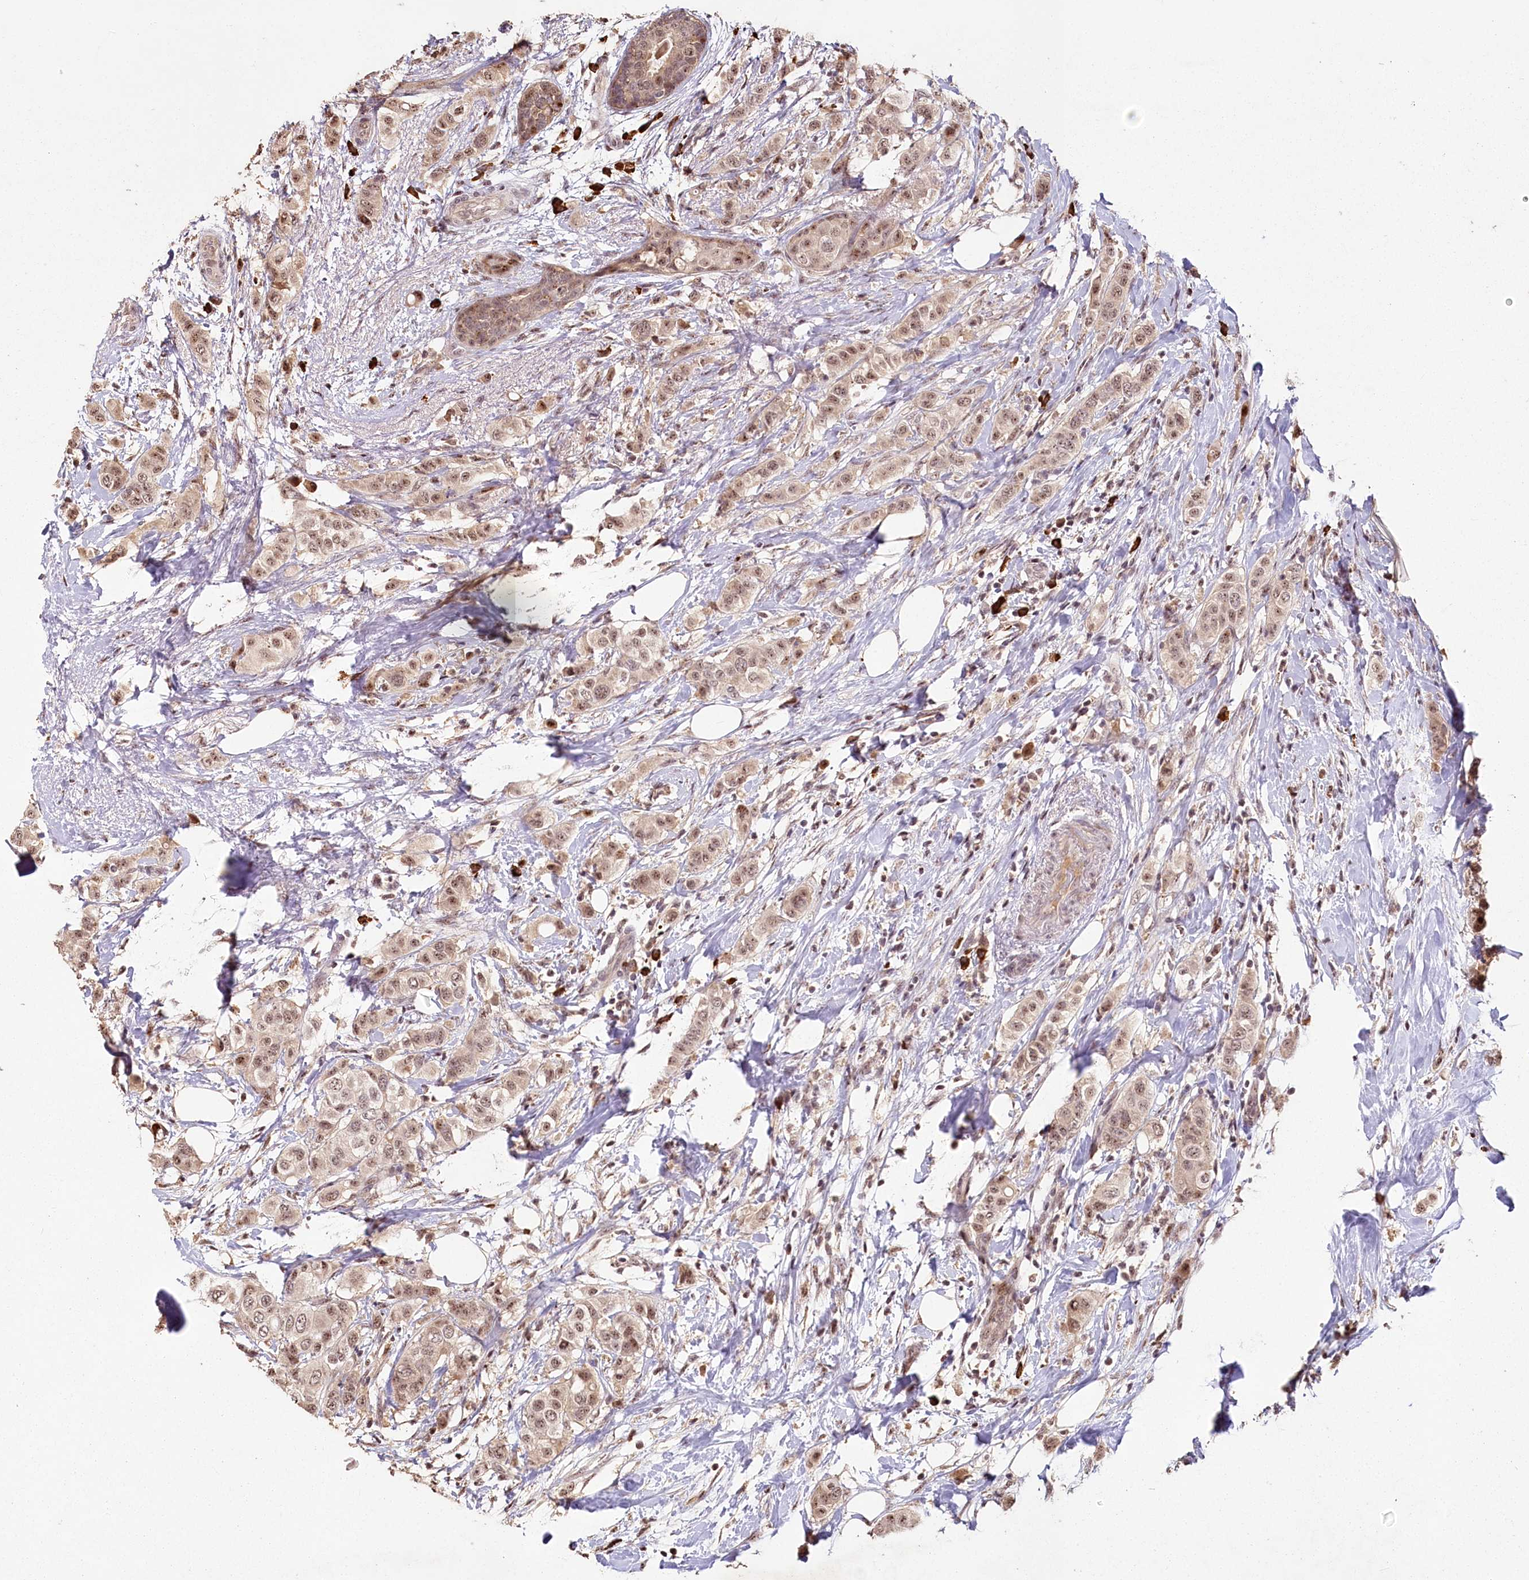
{"staining": {"intensity": "weak", "quantity": ">75%", "location": "nuclear"}, "tissue": "breast cancer", "cell_type": "Tumor cells", "image_type": "cancer", "snomed": [{"axis": "morphology", "description": "Lobular carcinoma"}, {"axis": "topography", "description": "Breast"}], "caption": "Immunohistochemical staining of human lobular carcinoma (breast) reveals low levels of weak nuclear expression in about >75% of tumor cells. (brown staining indicates protein expression, while blue staining denotes nuclei).", "gene": "PYROXD1", "patient": {"sex": "female", "age": 51}}